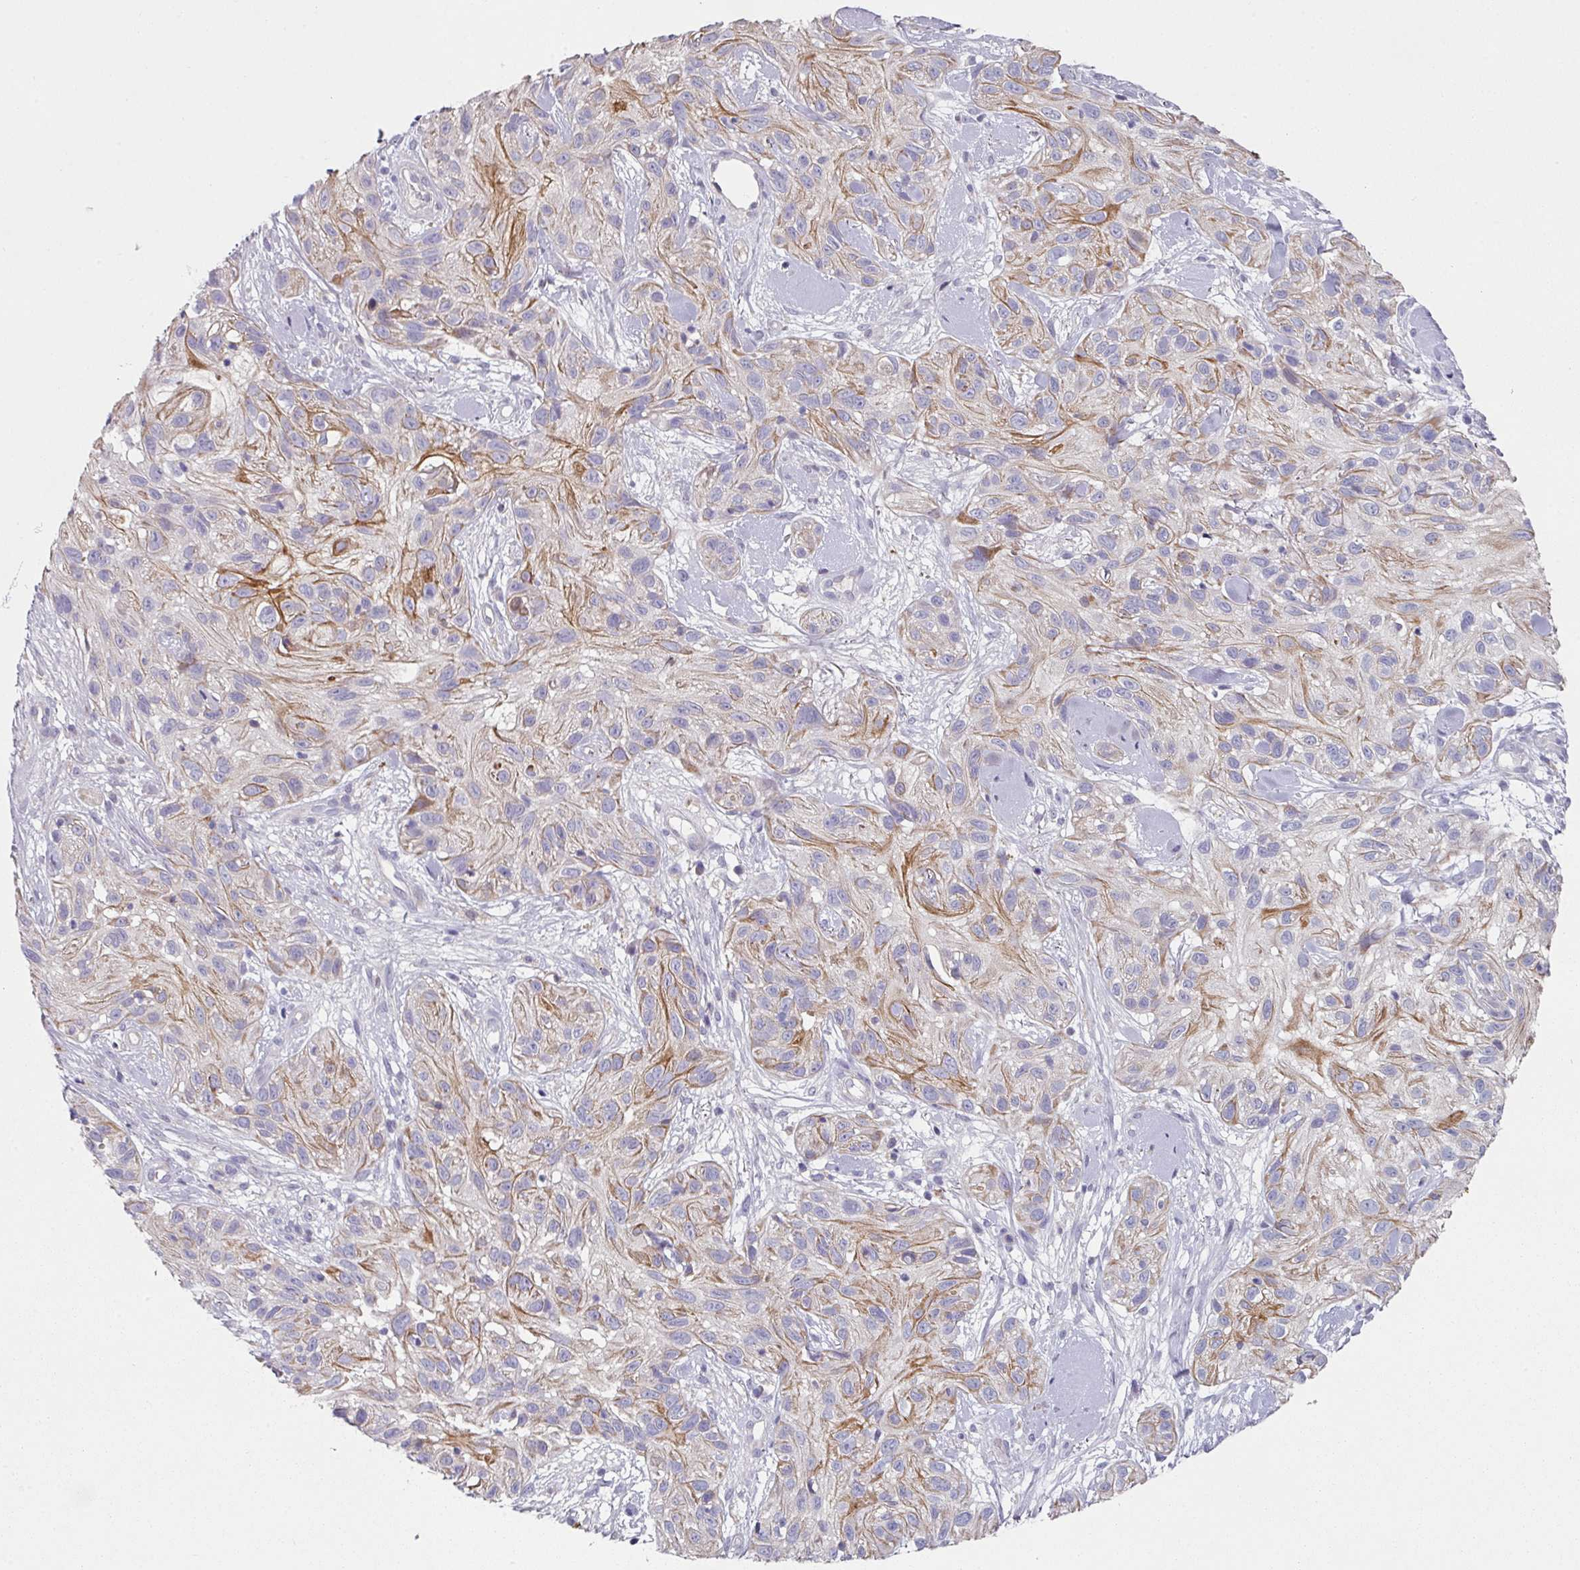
{"staining": {"intensity": "moderate", "quantity": "25%-75%", "location": "cytoplasmic/membranous"}, "tissue": "skin cancer", "cell_type": "Tumor cells", "image_type": "cancer", "snomed": [{"axis": "morphology", "description": "Squamous cell carcinoma, NOS"}, {"axis": "topography", "description": "Skin"}], "caption": "Tumor cells show medium levels of moderate cytoplasmic/membranous staining in approximately 25%-75% of cells in human skin cancer (squamous cell carcinoma). (DAB = brown stain, brightfield microscopy at high magnification).", "gene": "WSB2", "patient": {"sex": "male", "age": 82}}